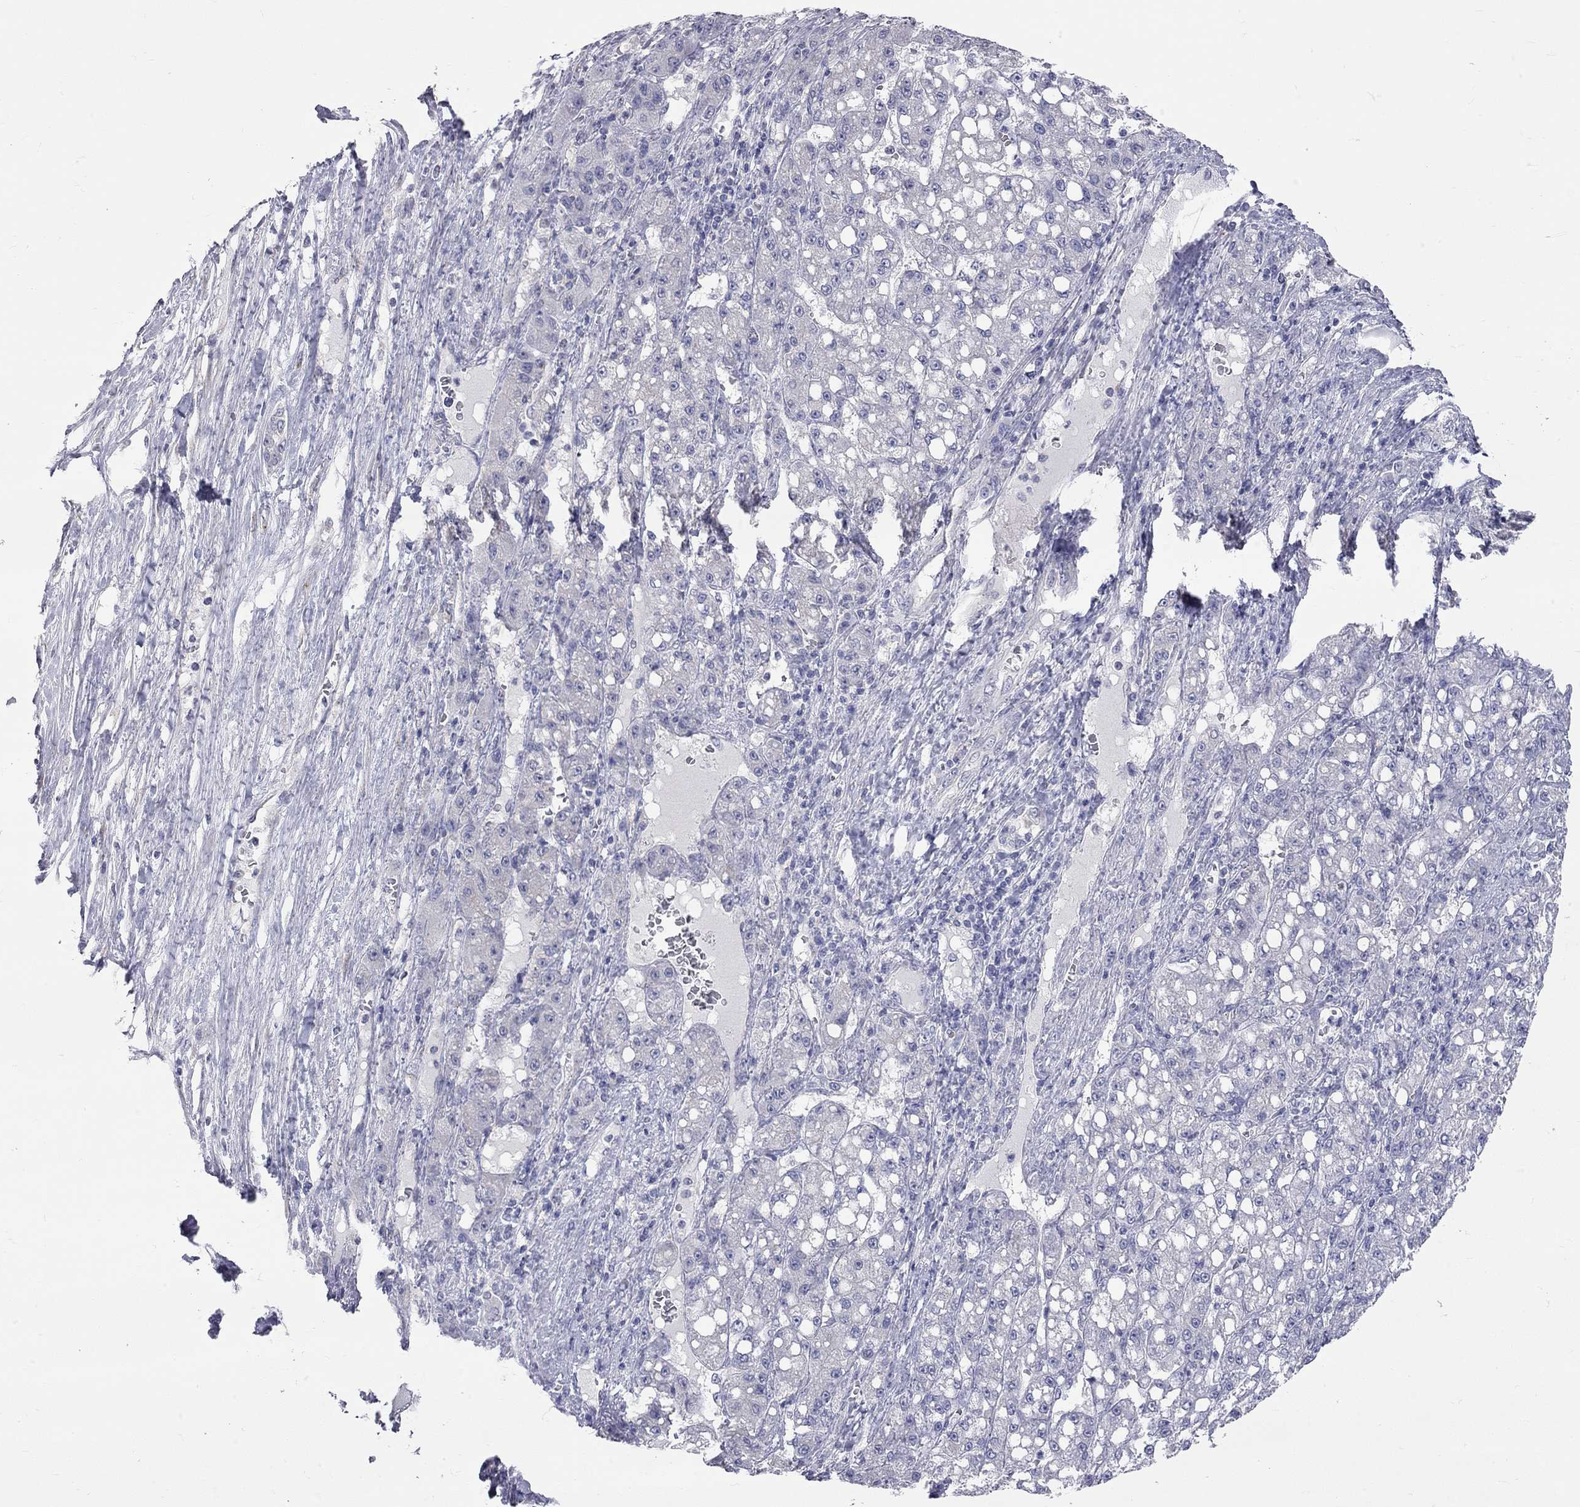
{"staining": {"intensity": "negative", "quantity": "none", "location": "none"}, "tissue": "liver cancer", "cell_type": "Tumor cells", "image_type": "cancer", "snomed": [{"axis": "morphology", "description": "Carcinoma, Hepatocellular, NOS"}, {"axis": "topography", "description": "Liver"}], "caption": "DAB (3,3'-diaminobenzidine) immunohistochemical staining of liver hepatocellular carcinoma demonstrates no significant staining in tumor cells. (Stains: DAB IHC with hematoxylin counter stain, Microscopy: brightfield microscopy at high magnification).", "gene": "OPRK1", "patient": {"sex": "female", "age": 65}}